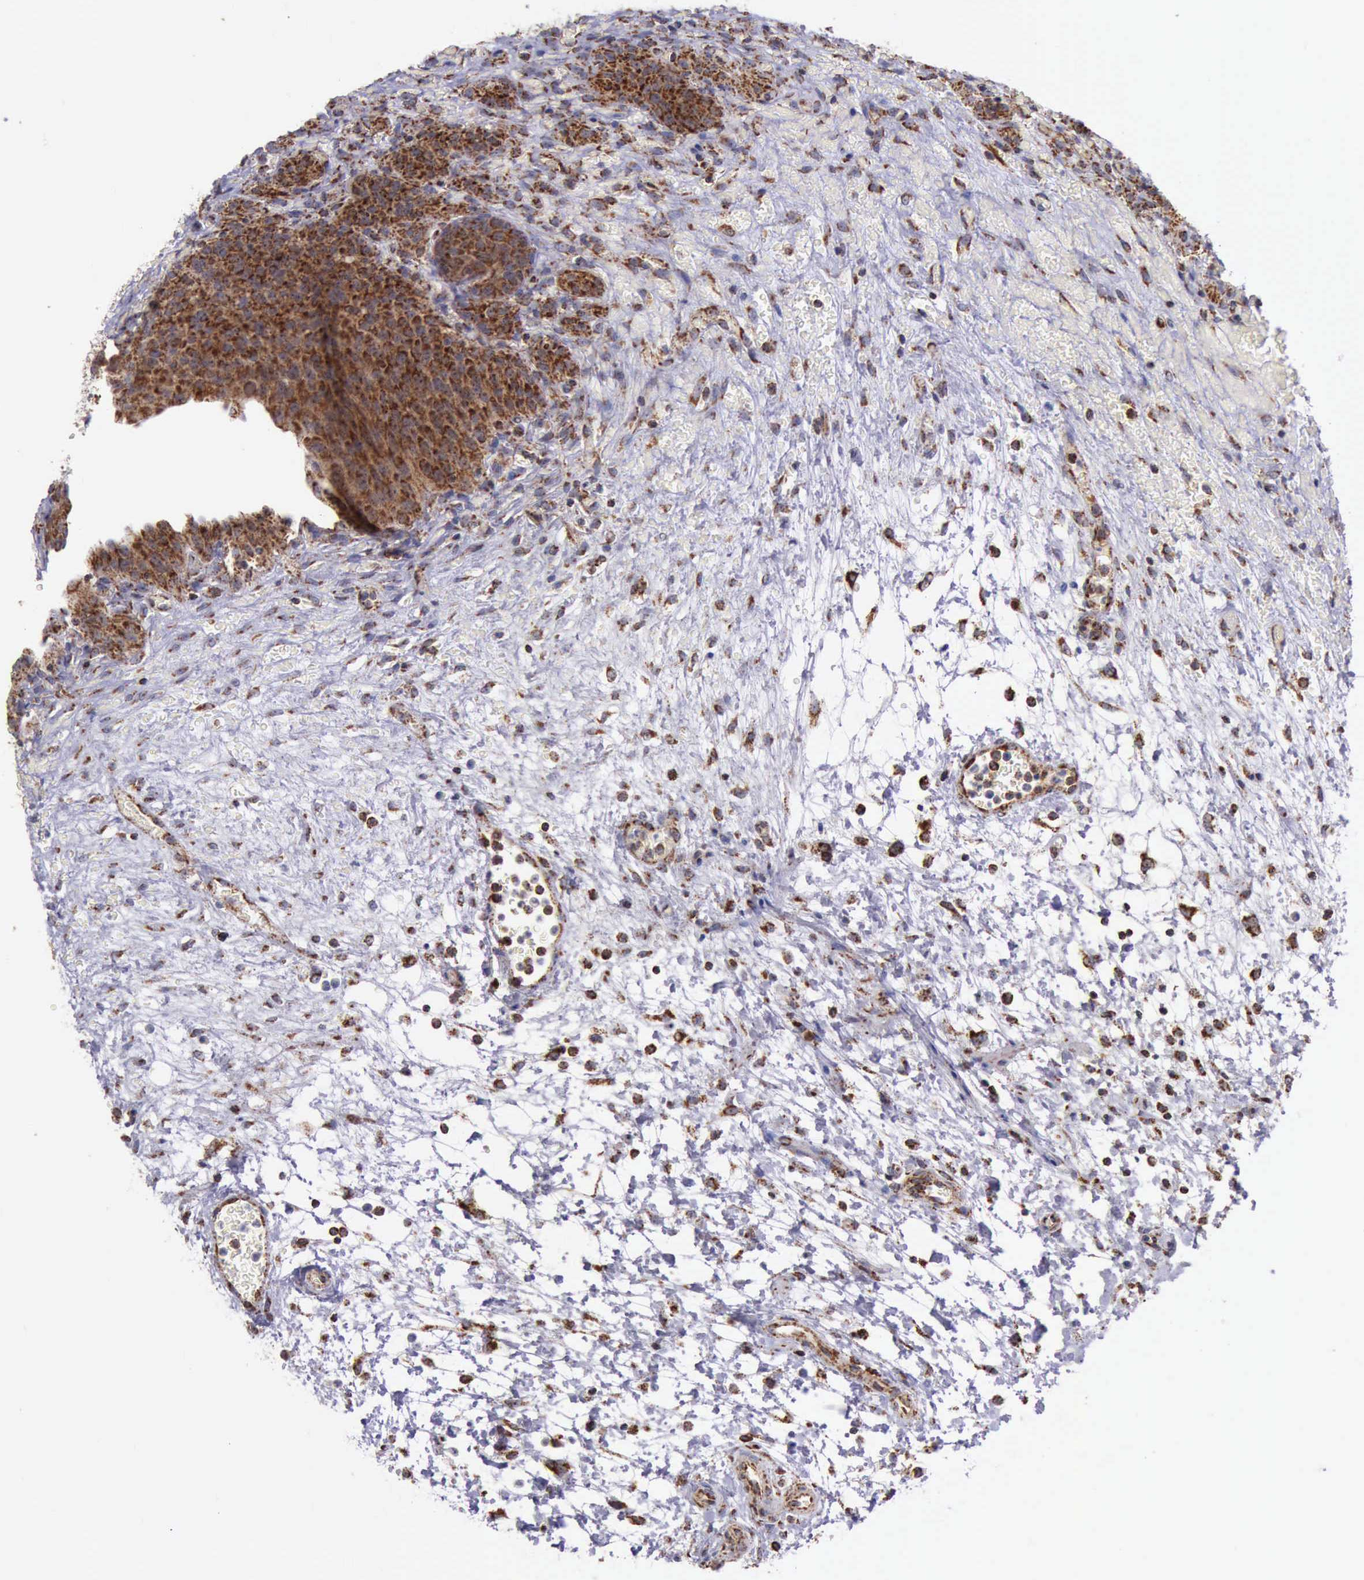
{"staining": {"intensity": "strong", "quantity": ">75%", "location": "cytoplasmic/membranous"}, "tissue": "urinary bladder", "cell_type": "Urothelial cells", "image_type": "normal", "snomed": [{"axis": "morphology", "description": "Normal tissue, NOS"}, {"axis": "topography", "description": "Smooth muscle"}, {"axis": "topography", "description": "Urinary bladder"}], "caption": "Brown immunohistochemical staining in normal urinary bladder demonstrates strong cytoplasmic/membranous positivity in approximately >75% of urothelial cells. (IHC, brightfield microscopy, high magnification).", "gene": "TXN2", "patient": {"sex": "male", "age": 35}}